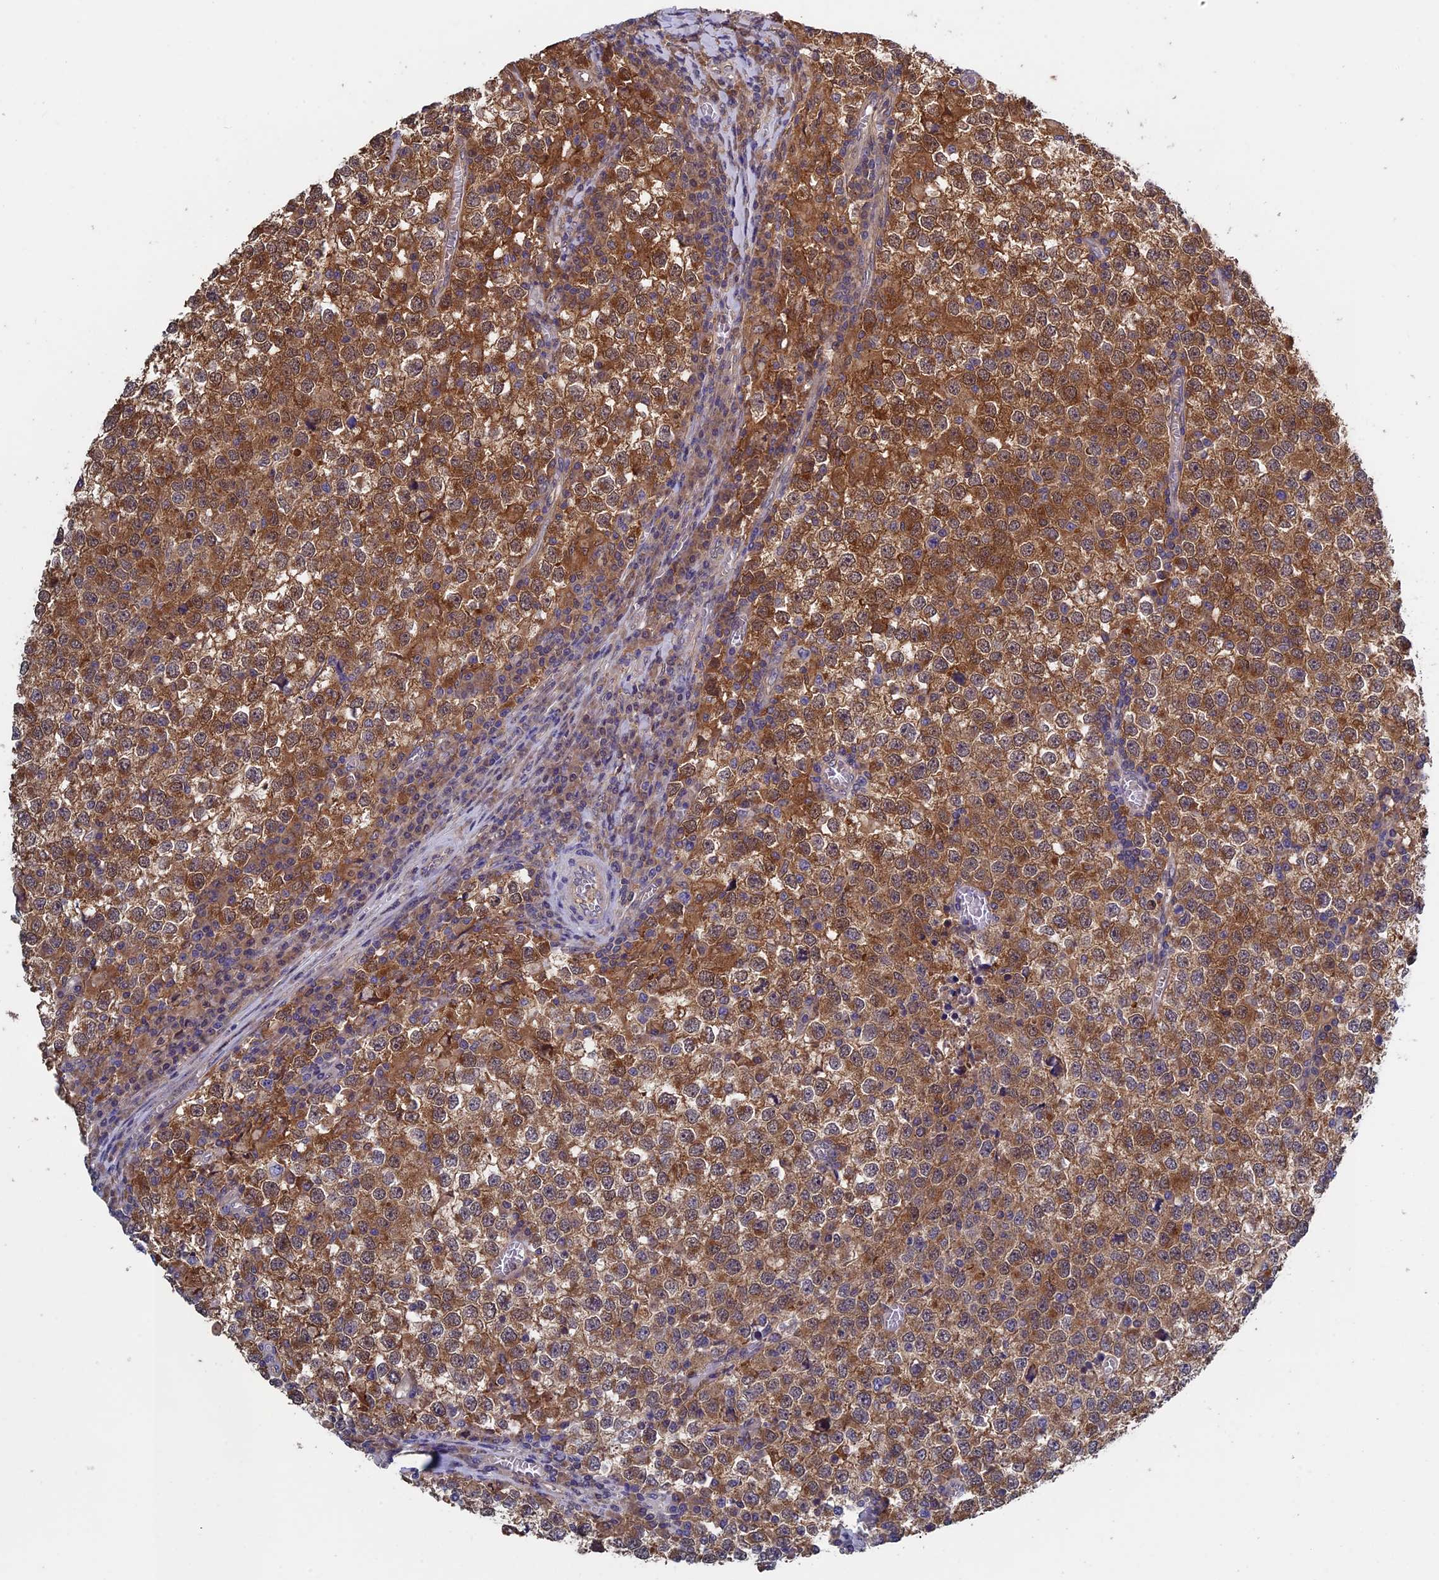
{"staining": {"intensity": "moderate", "quantity": ">75%", "location": "cytoplasmic/membranous"}, "tissue": "testis cancer", "cell_type": "Tumor cells", "image_type": "cancer", "snomed": [{"axis": "morphology", "description": "Seminoma, NOS"}, {"axis": "topography", "description": "Testis"}], "caption": "A medium amount of moderate cytoplasmic/membranous positivity is seen in approximately >75% of tumor cells in testis cancer (seminoma) tissue.", "gene": "LCMT1", "patient": {"sex": "male", "age": 65}}